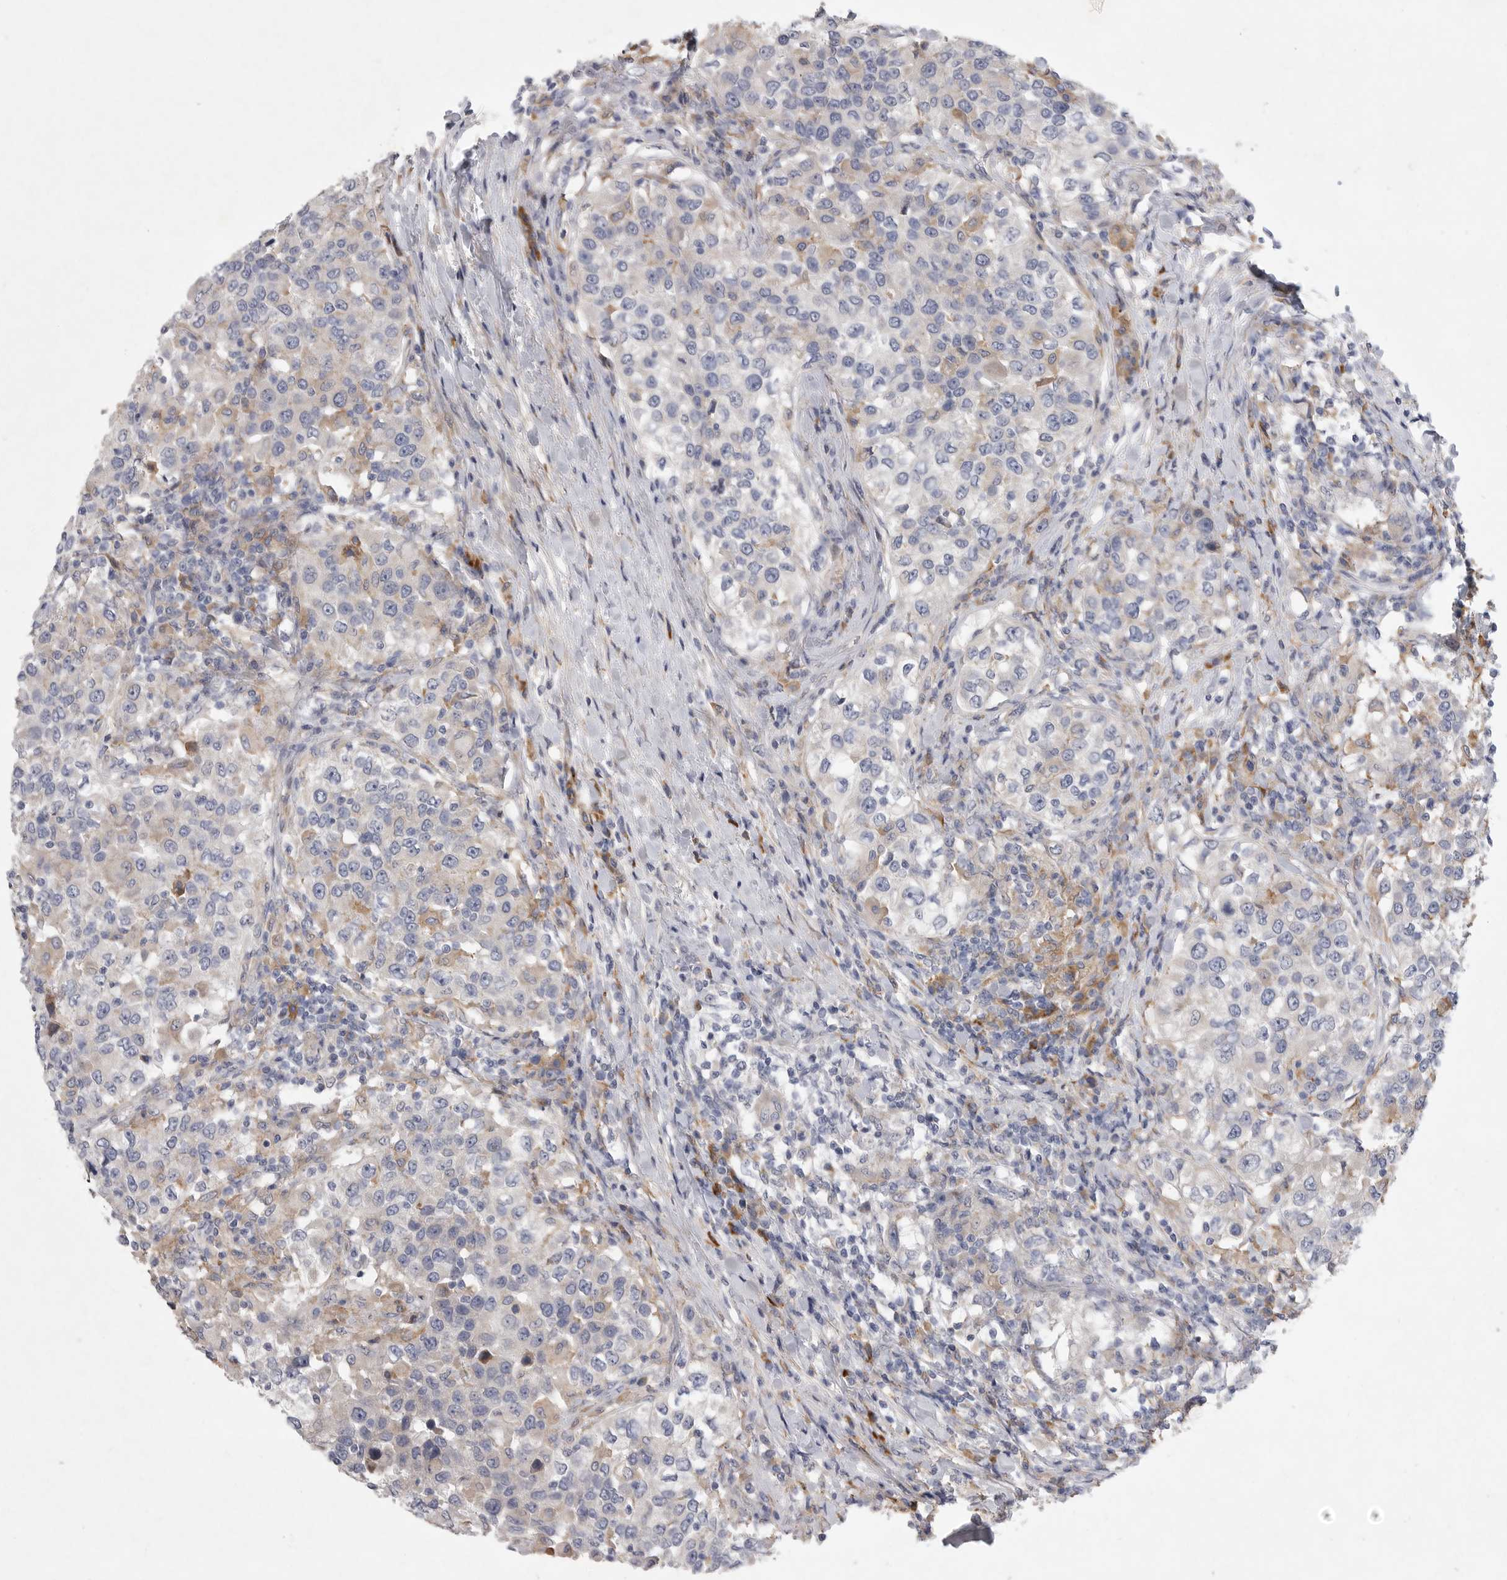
{"staining": {"intensity": "weak", "quantity": "<25%", "location": "cytoplasmic/membranous"}, "tissue": "urothelial cancer", "cell_type": "Tumor cells", "image_type": "cancer", "snomed": [{"axis": "morphology", "description": "Urothelial carcinoma, High grade"}, {"axis": "topography", "description": "Urinary bladder"}], "caption": "A histopathology image of urothelial cancer stained for a protein reveals no brown staining in tumor cells.", "gene": "EDEM3", "patient": {"sex": "female", "age": 80}}